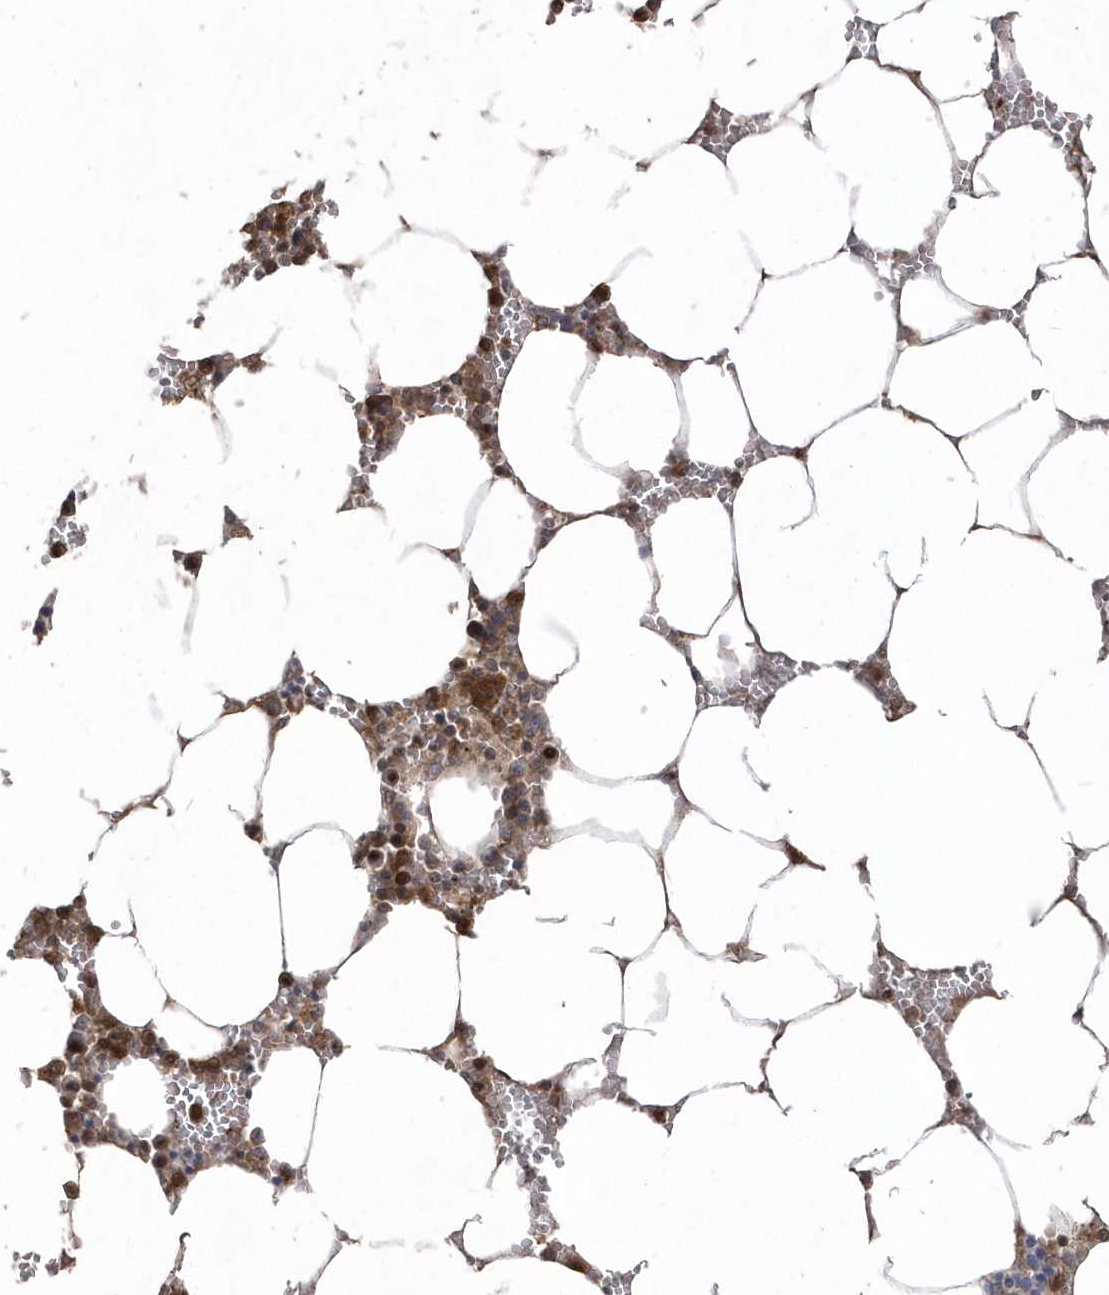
{"staining": {"intensity": "moderate", "quantity": "25%-75%", "location": "cytoplasmic/membranous,nuclear"}, "tissue": "bone marrow", "cell_type": "Hematopoietic cells", "image_type": "normal", "snomed": [{"axis": "morphology", "description": "Normal tissue, NOS"}, {"axis": "topography", "description": "Bone marrow"}], "caption": "Moderate cytoplasmic/membranous,nuclear protein staining is seen in approximately 25%-75% of hematopoietic cells in bone marrow. (Stains: DAB in brown, nuclei in blue, Microscopy: brightfield microscopy at high magnification).", "gene": "GEMIN6", "patient": {"sex": "male", "age": 70}}